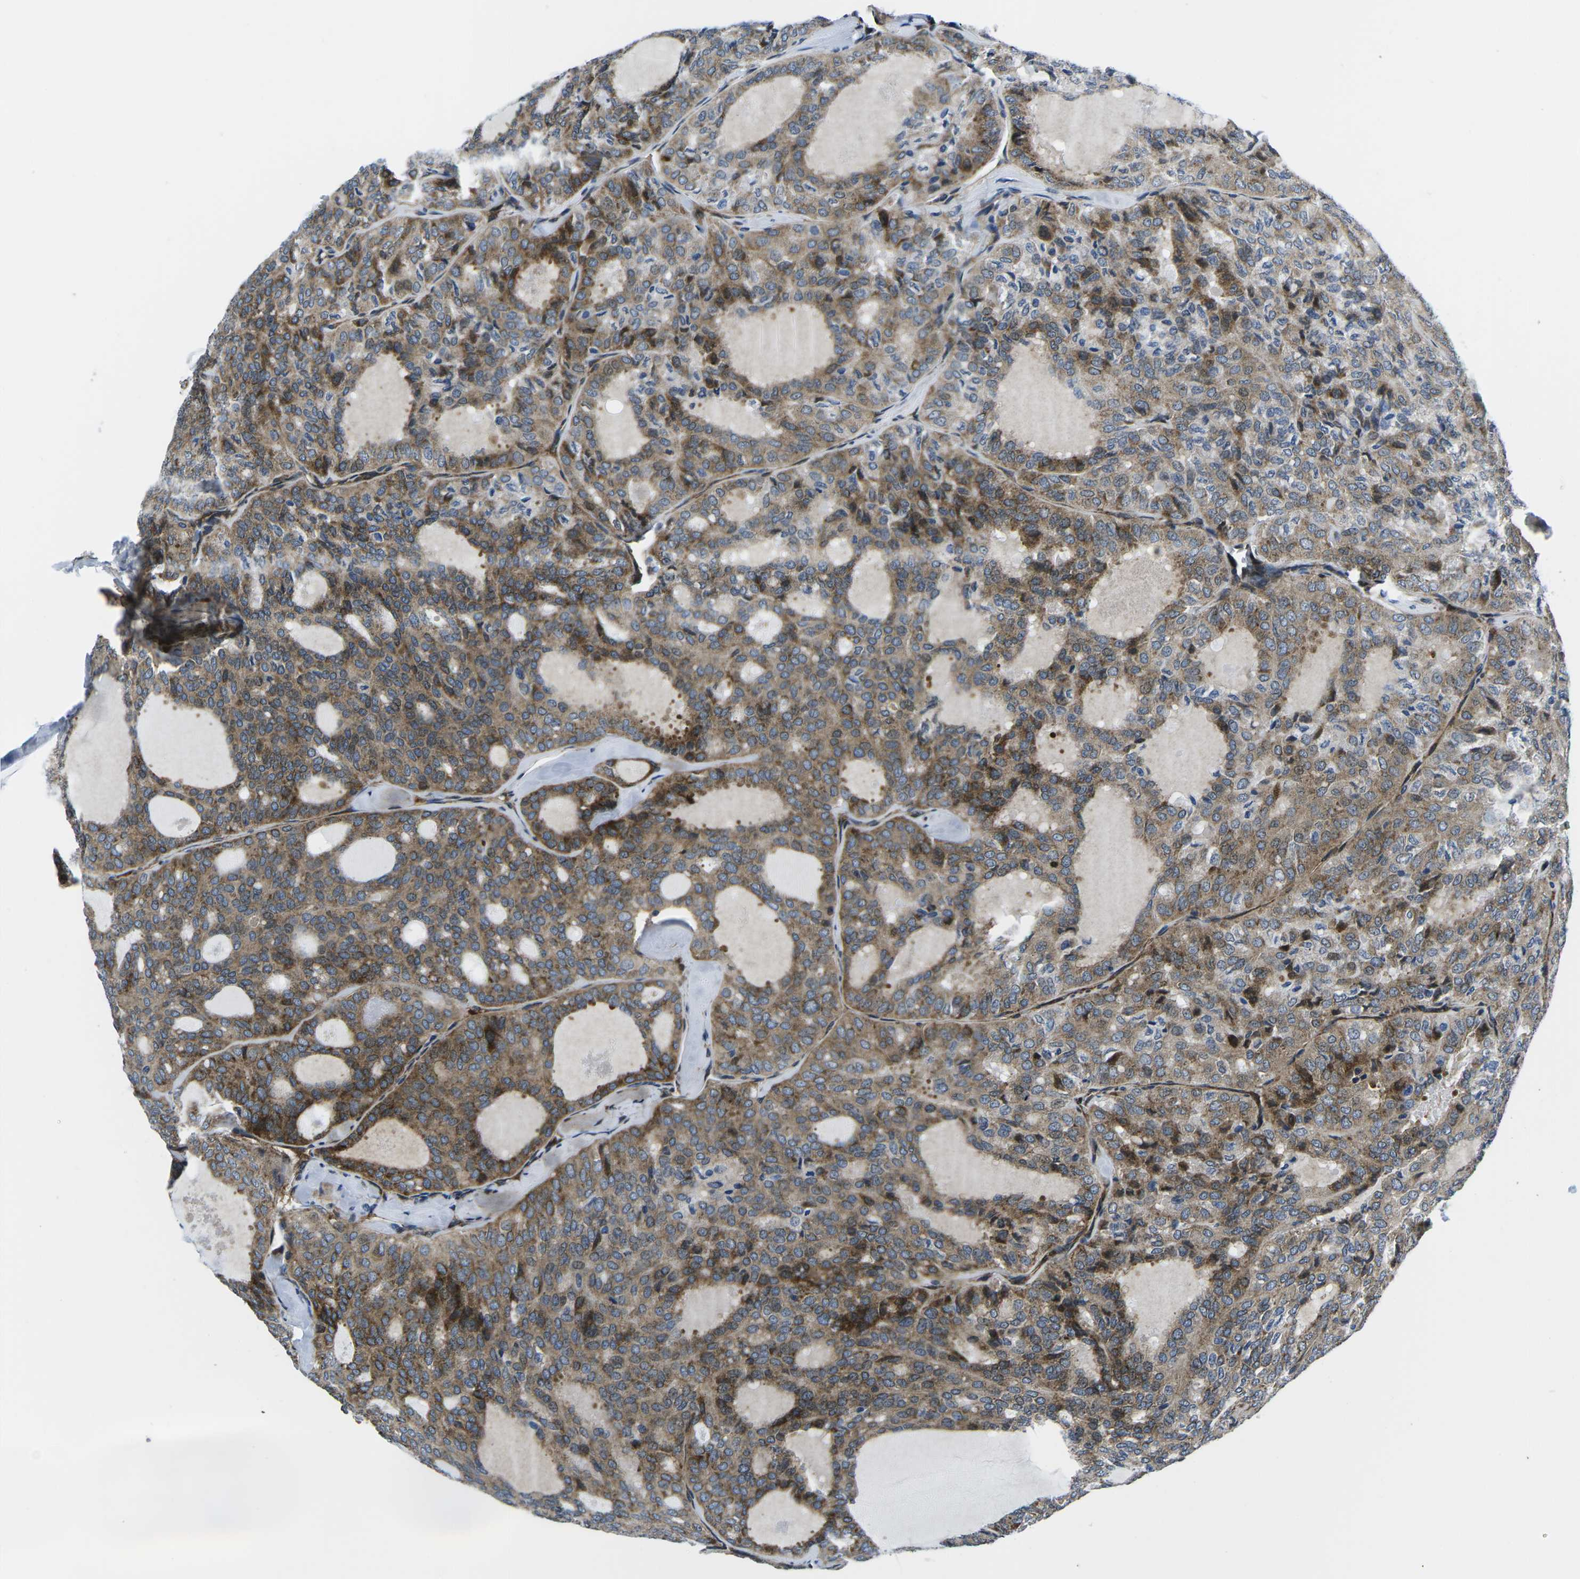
{"staining": {"intensity": "moderate", "quantity": ">75%", "location": "cytoplasmic/membranous"}, "tissue": "thyroid cancer", "cell_type": "Tumor cells", "image_type": "cancer", "snomed": [{"axis": "morphology", "description": "Follicular adenoma carcinoma, NOS"}, {"axis": "topography", "description": "Thyroid gland"}], "caption": "Protein staining exhibits moderate cytoplasmic/membranous expression in approximately >75% of tumor cells in follicular adenoma carcinoma (thyroid). (DAB (3,3'-diaminobenzidine) = brown stain, brightfield microscopy at high magnification).", "gene": "EIF4E", "patient": {"sex": "male", "age": 75}}